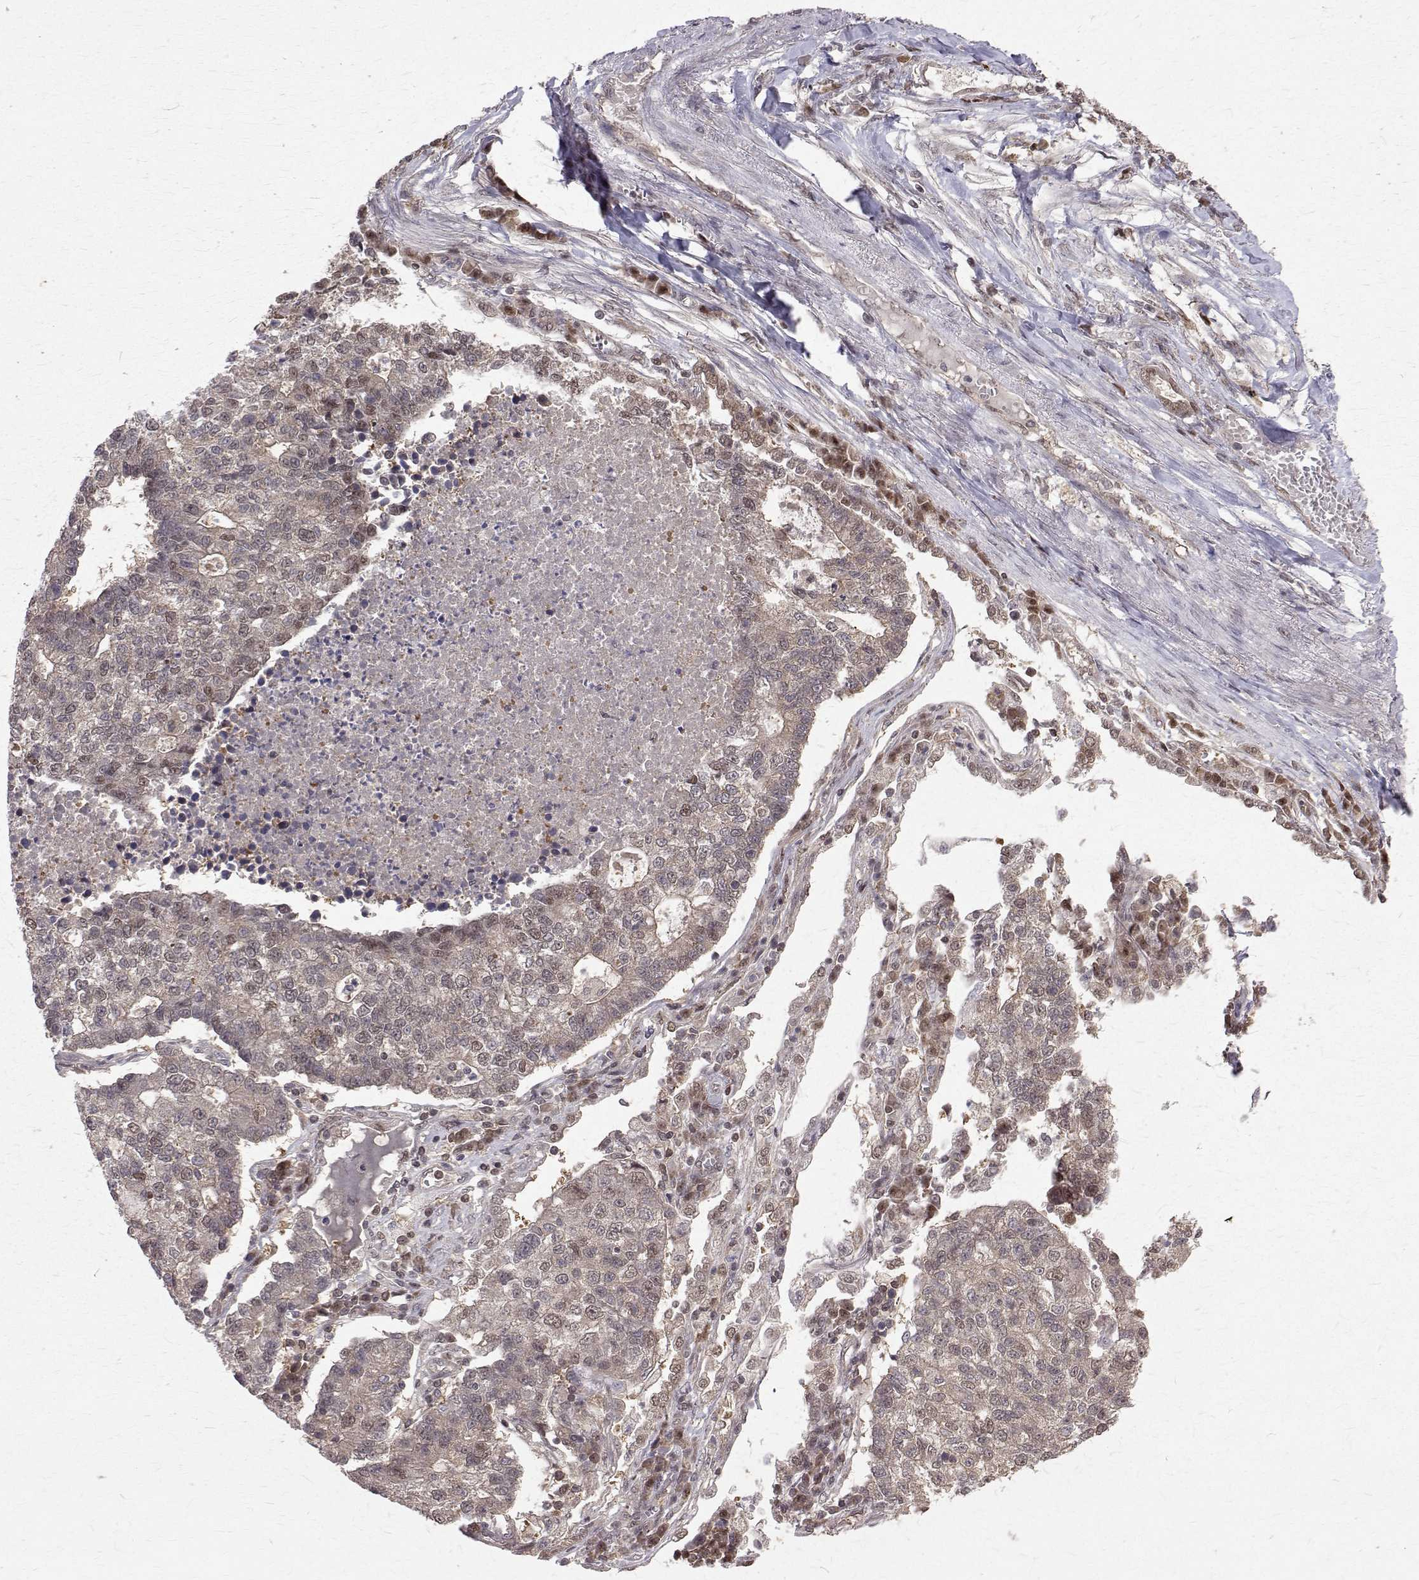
{"staining": {"intensity": "weak", "quantity": "25%-75%", "location": "cytoplasmic/membranous,nuclear"}, "tissue": "lung cancer", "cell_type": "Tumor cells", "image_type": "cancer", "snomed": [{"axis": "morphology", "description": "Adenocarcinoma, NOS"}, {"axis": "topography", "description": "Lung"}], "caption": "Adenocarcinoma (lung) stained for a protein shows weak cytoplasmic/membranous and nuclear positivity in tumor cells. Immunohistochemistry (ihc) stains the protein of interest in brown and the nuclei are stained blue.", "gene": "NIF3L1", "patient": {"sex": "male", "age": 57}}